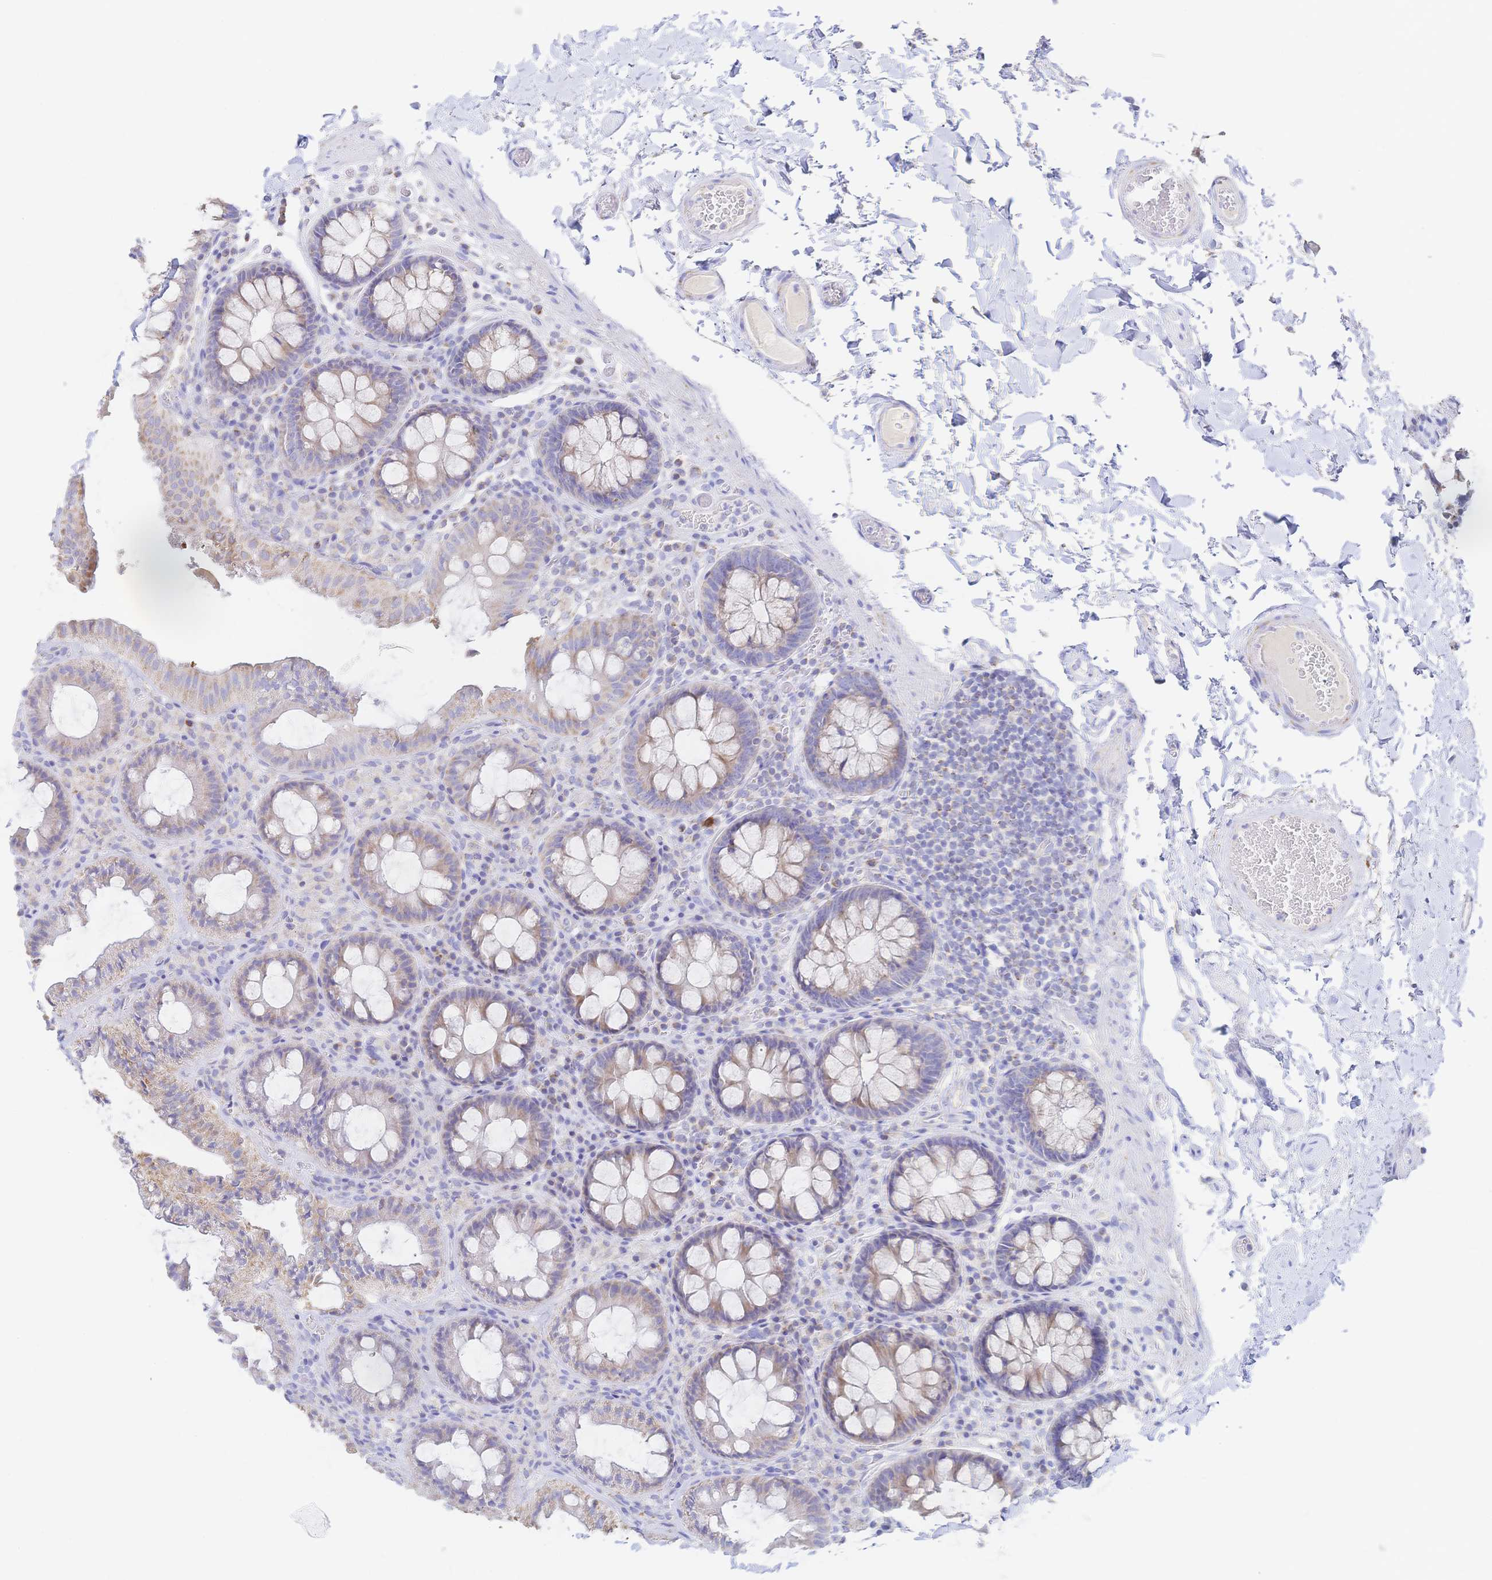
{"staining": {"intensity": "negative", "quantity": "none", "location": "none"}, "tissue": "colon", "cell_type": "Endothelial cells", "image_type": "normal", "snomed": [{"axis": "morphology", "description": "Normal tissue, NOS"}, {"axis": "topography", "description": "Colon"}, {"axis": "topography", "description": "Peripheral nerve tissue"}], "caption": "This is a micrograph of IHC staining of unremarkable colon, which shows no expression in endothelial cells. (DAB (3,3'-diaminobenzidine) immunohistochemistry (IHC), high magnification).", "gene": "SYNGR4", "patient": {"sex": "male", "age": 84}}